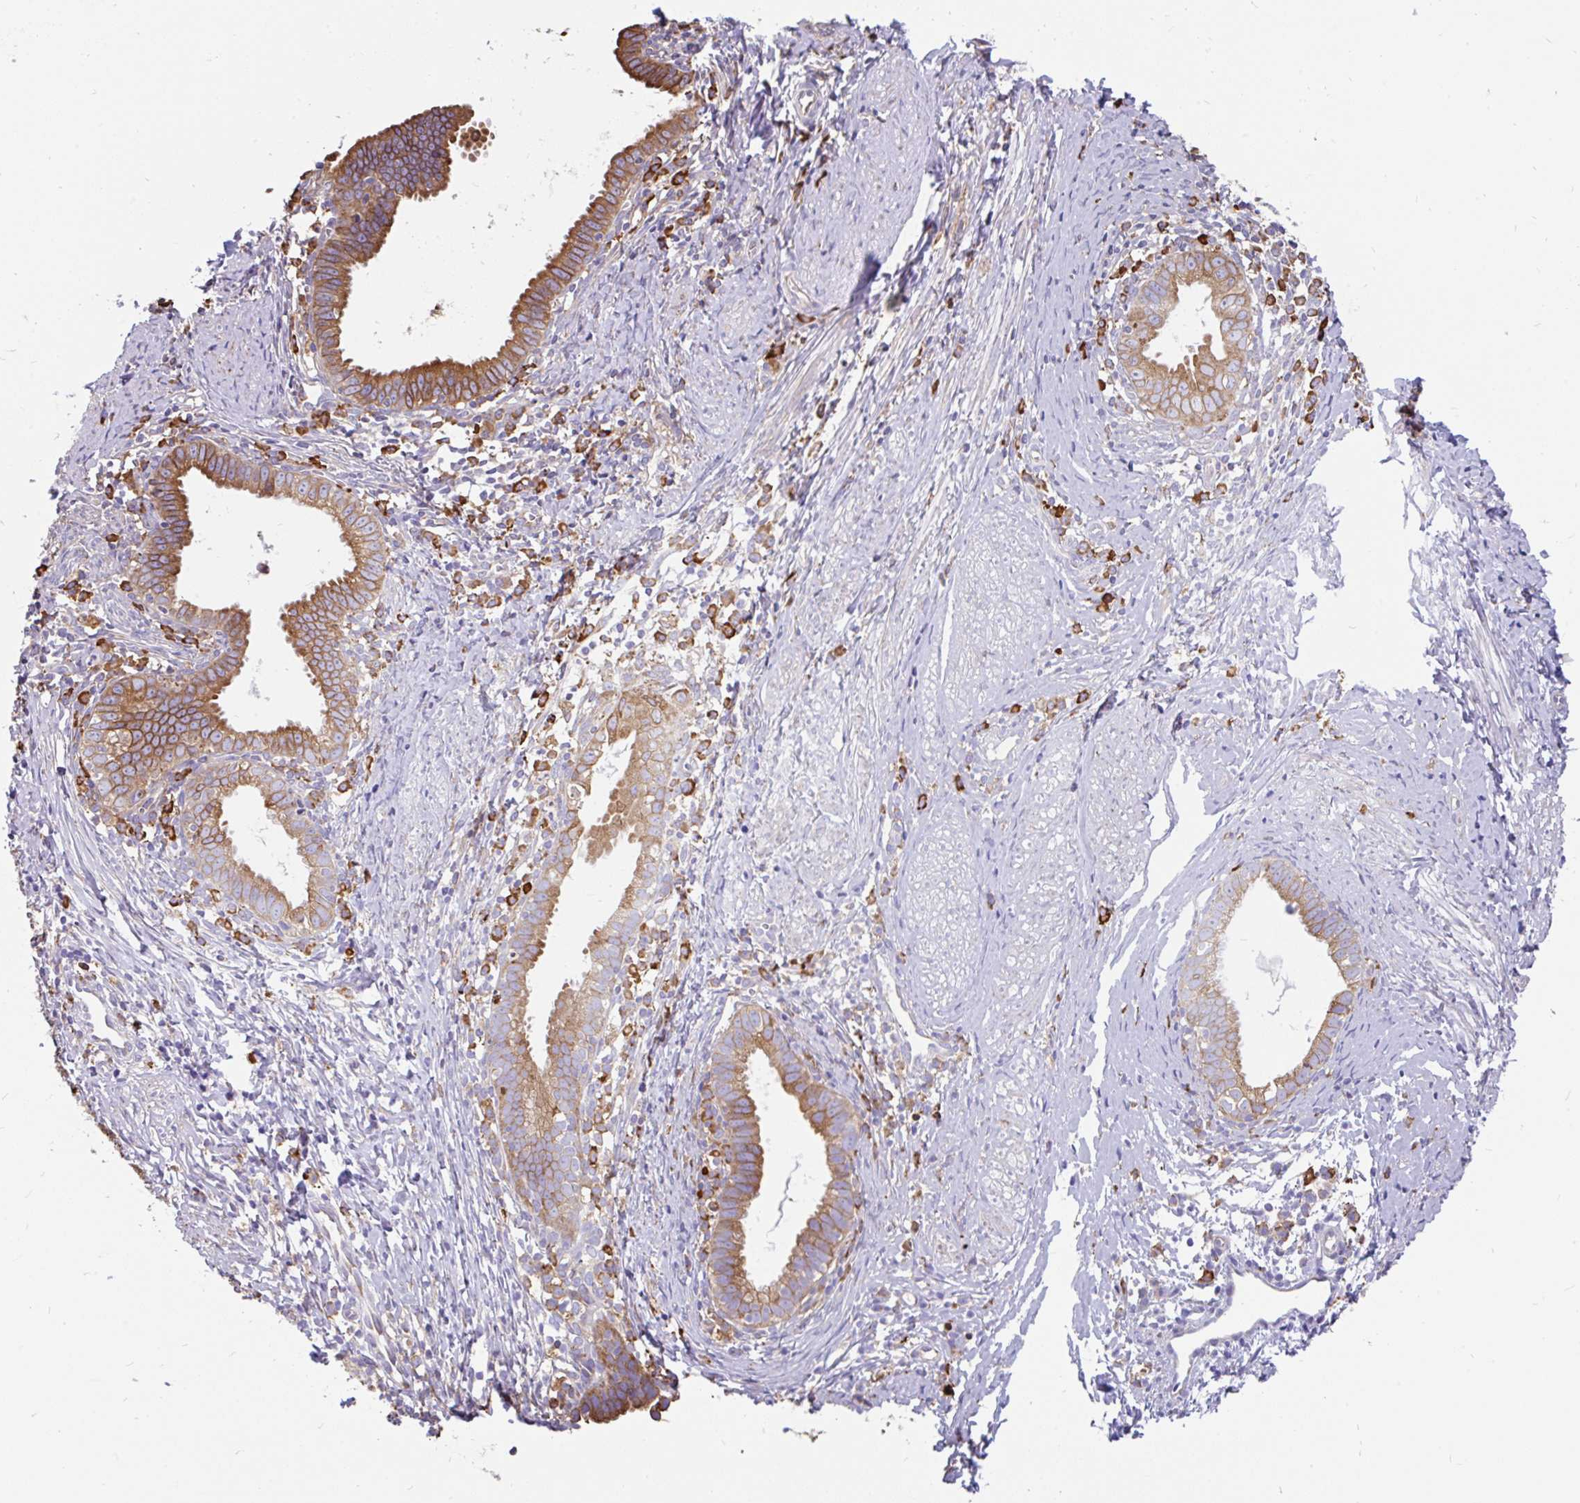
{"staining": {"intensity": "moderate", "quantity": ">75%", "location": "cytoplasmic/membranous"}, "tissue": "cervical cancer", "cell_type": "Tumor cells", "image_type": "cancer", "snomed": [{"axis": "morphology", "description": "Adenocarcinoma, NOS"}, {"axis": "topography", "description": "Cervix"}], "caption": "Immunohistochemistry (IHC) (DAB) staining of human cervical cancer (adenocarcinoma) shows moderate cytoplasmic/membranous protein staining in approximately >75% of tumor cells. (DAB (3,3'-diaminobenzidine) IHC with brightfield microscopy, high magnification).", "gene": "EML5", "patient": {"sex": "female", "age": 36}}